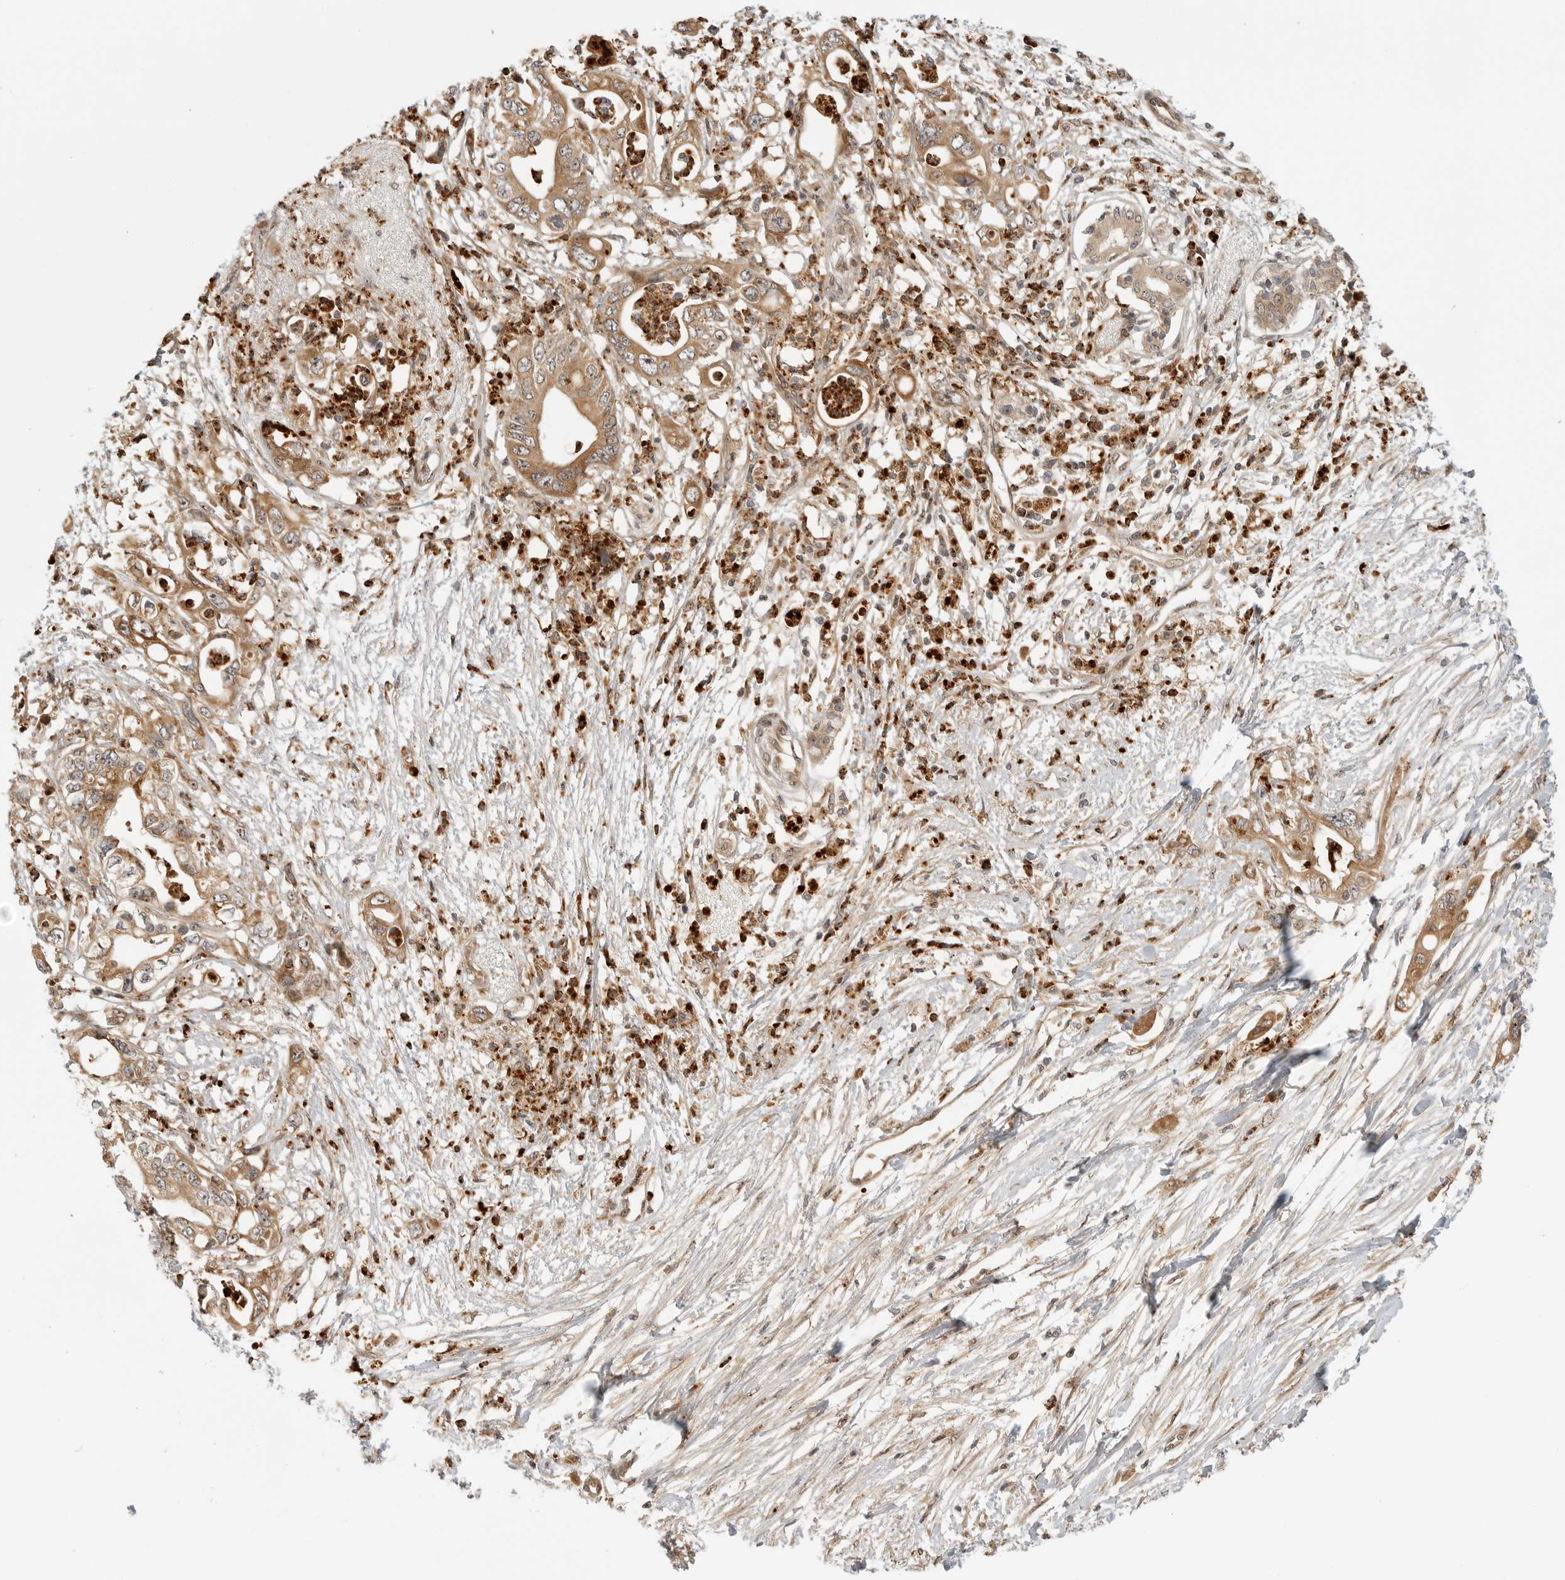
{"staining": {"intensity": "moderate", "quantity": ">75%", "location": "cytoplasmic/membranous"}, "tissue": "pancreatic cancer", "cell_type": "Tumor cells", "image_type": "cancer", "snomed": [{"axis": "morphology", "description": "Adenocarcinoma, NOS"}, {"axis": "topography", "description": "Pancreas"}], "caption": "Human adenocarcinoma (pancreatic) stained with a protein marker reveals moderate staining in tumor cells.", "gene": "DSCC1", "patient": {"sex": "male", "age": 66}}